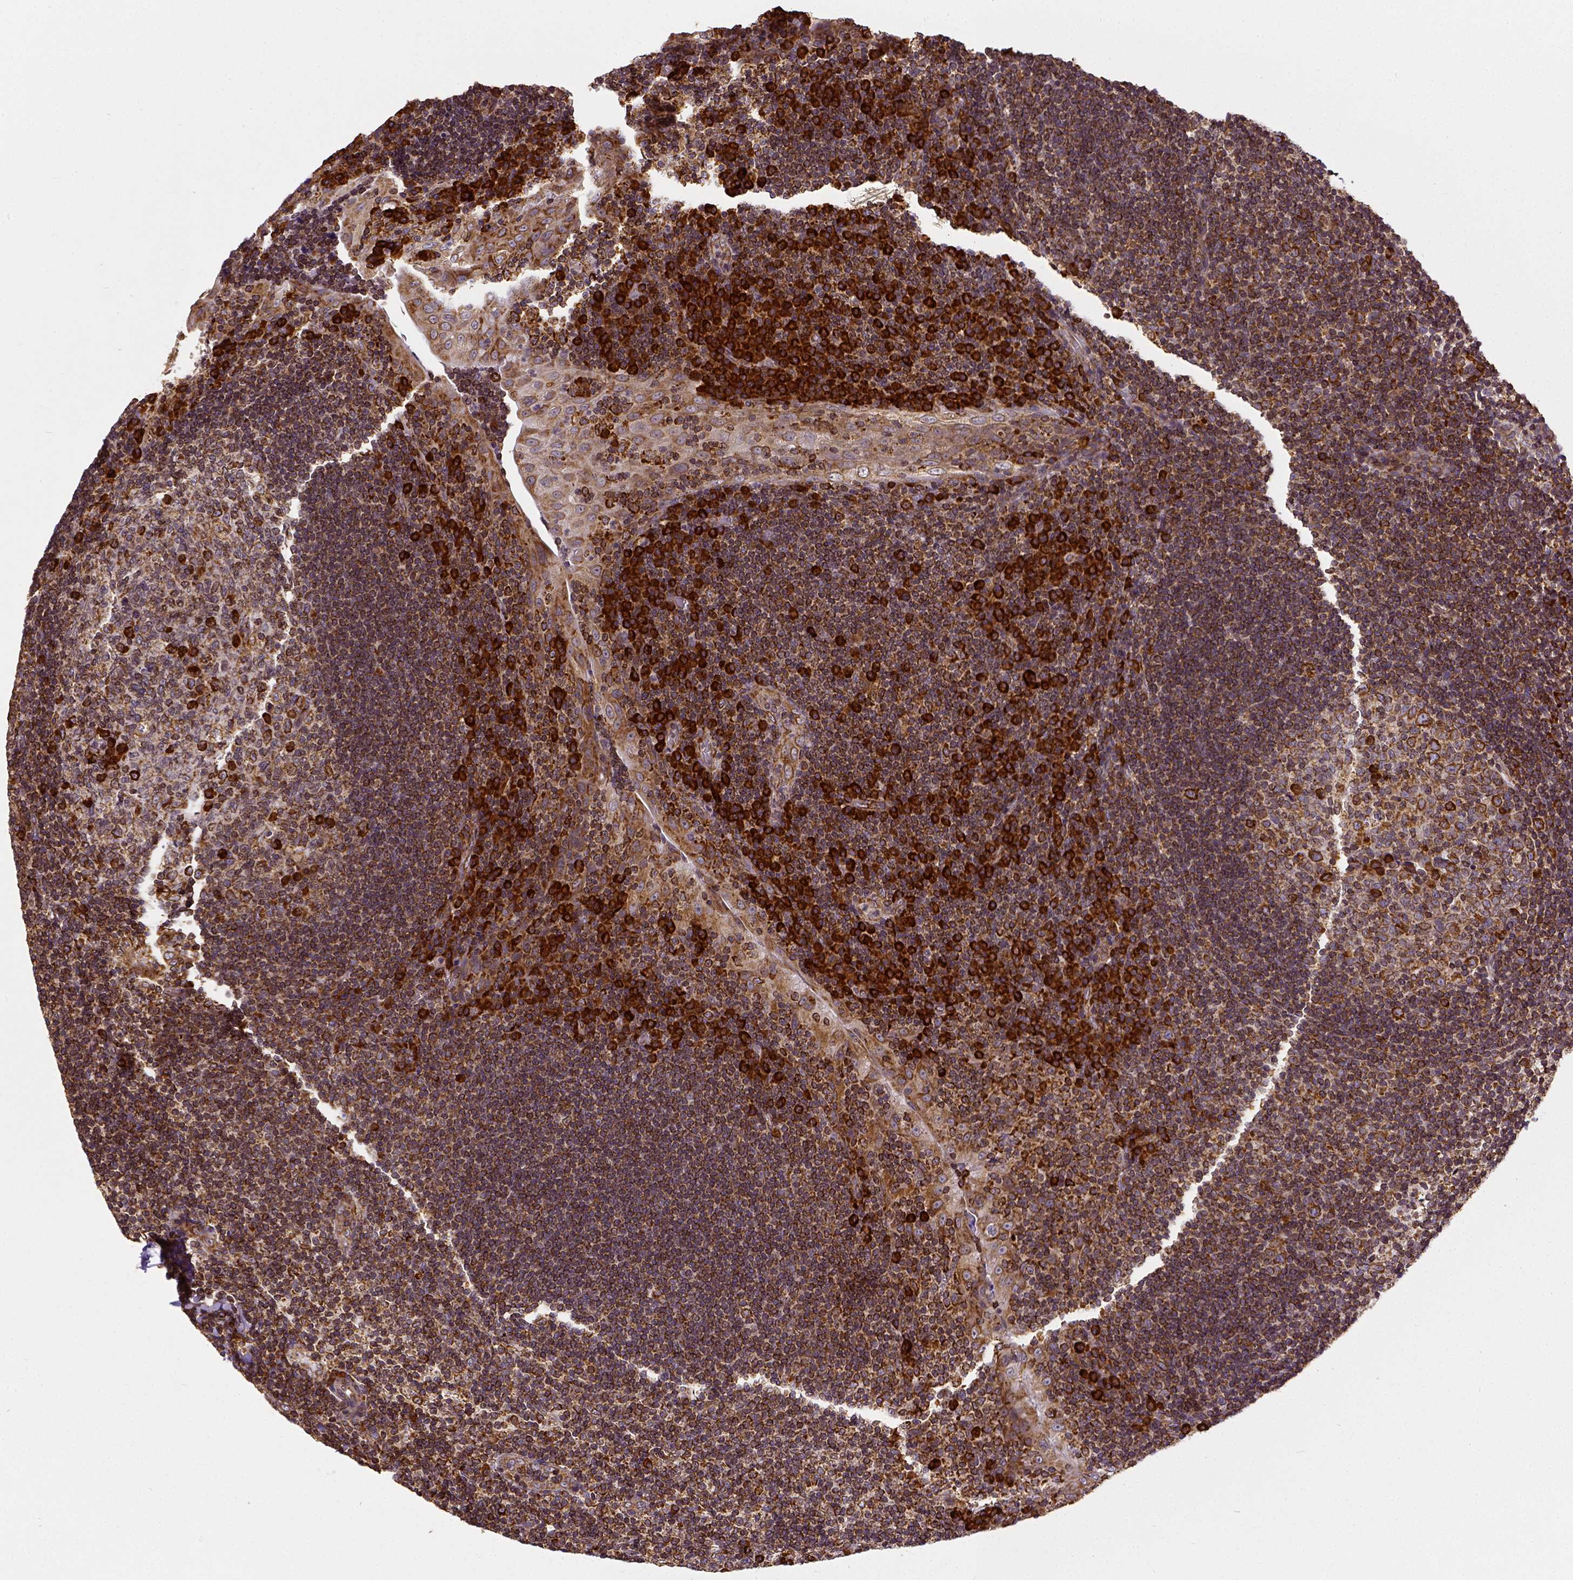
{"staining": {"intensity": "strong", "quantity": ">75%", "location": "cytoplasmic/membranous"}, "tissue": "tonsil", "cell_type": "Germinal center cells", "image_type": "normal", "snomed": [{"axis": "morphology", "description": "Normal tissue, NOS"}, {"axis": "topography", "description": "Tonsil"}], "caption": "The histopathology image demonstrates immunohistochemical staining of normal tonsil. There is strong cytoplasmic/membranous expression is present in approximately >75% of germinal center cells.", "gene": "MTDH", "patient": {"sex": "male", "age": 17}}